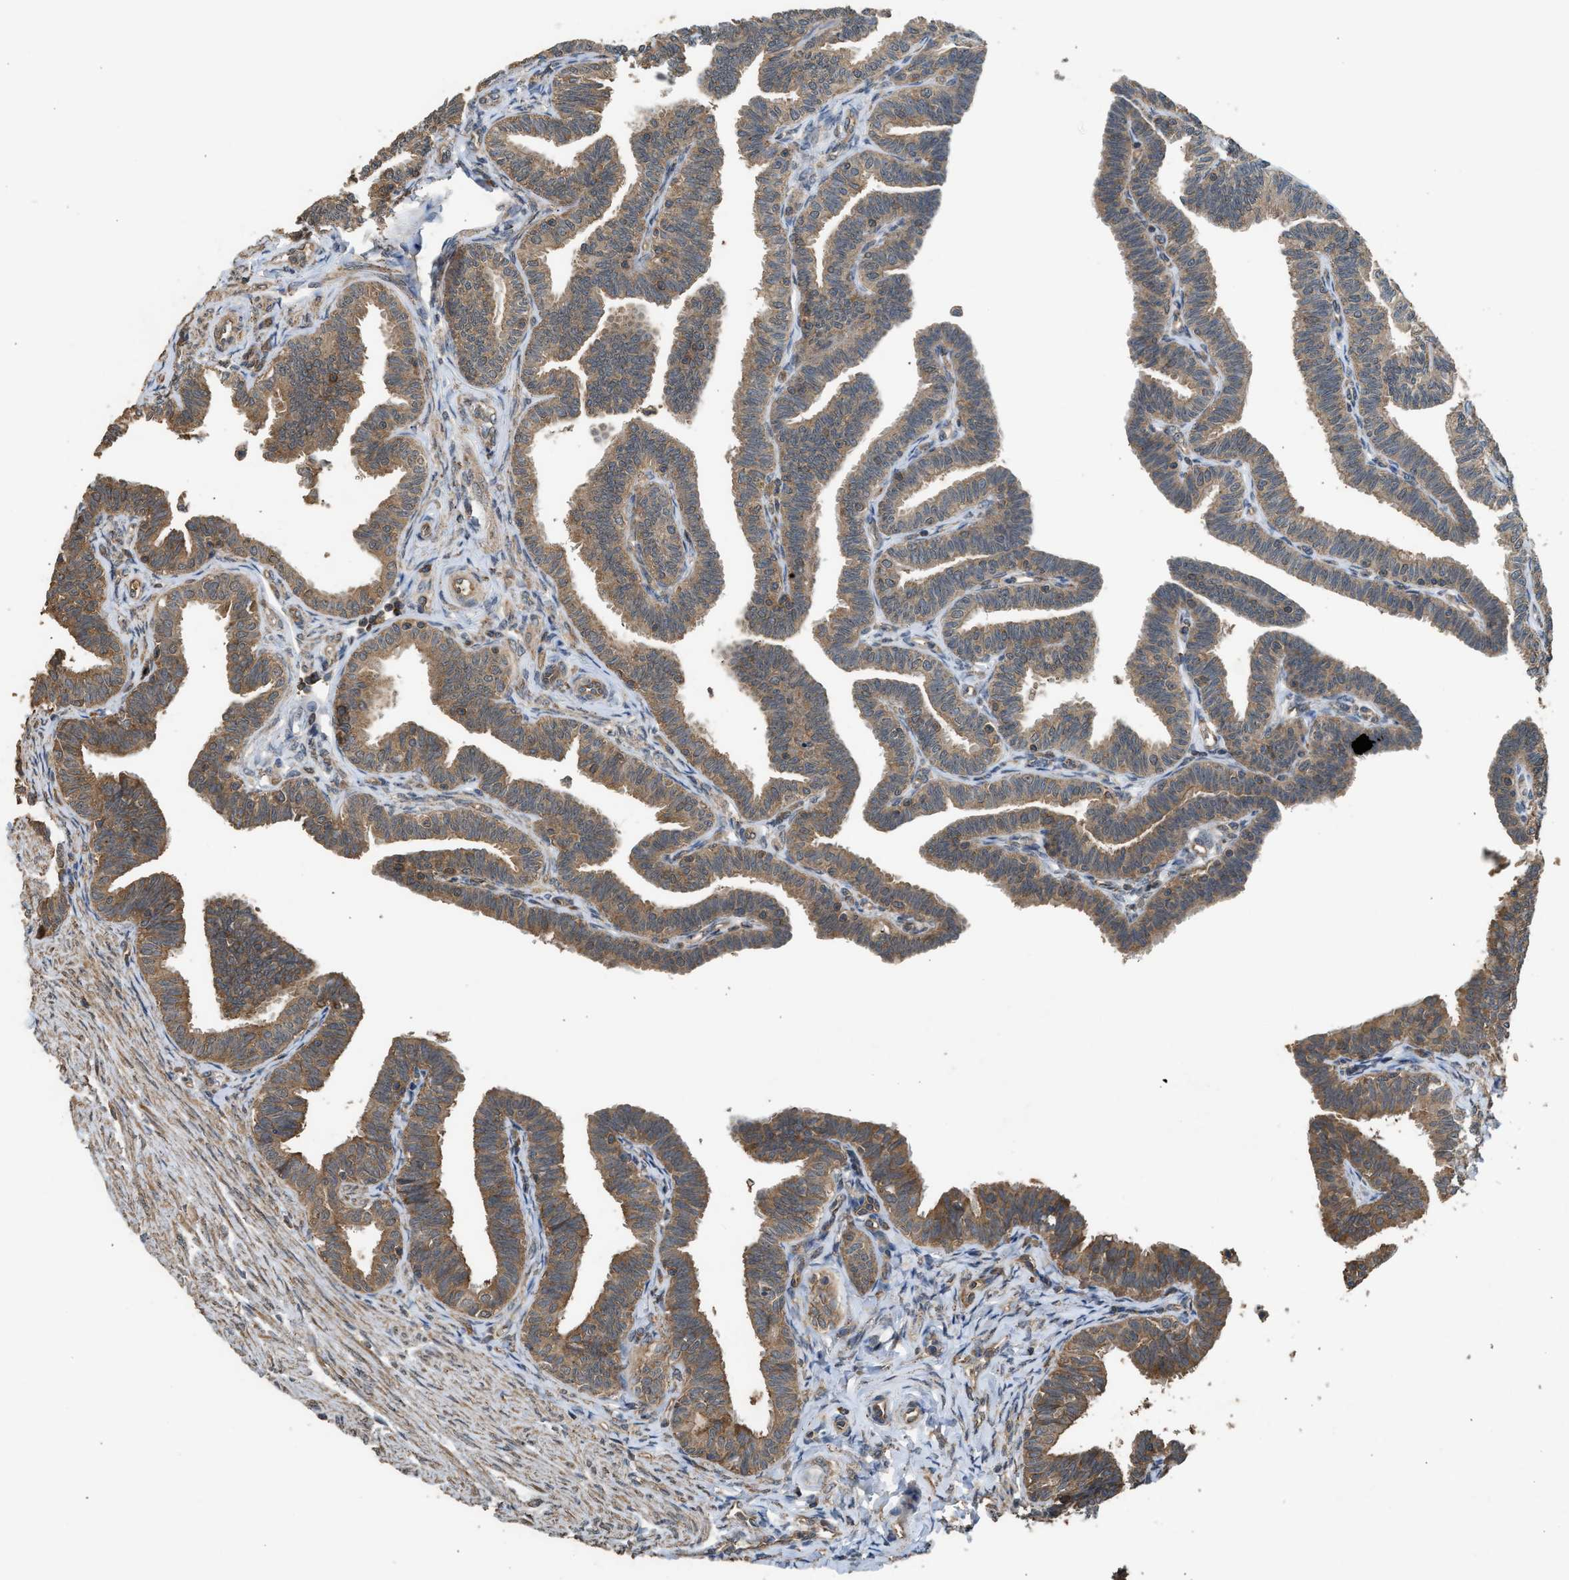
{"staining": {"intensity": "moderate", "quantity": ">75%", "location": "cytoplasmic/membranous"}, "tissue": "fallopian tube", "cell_type": "Glandular cells", "image_type": "normal", "snomed": [{"axis": "morphology", "description": "Normal tissue, NOS"}, {"axis": "topography", "description": "Fallopian tube"}, {"axis": "topography", "description": "Ovary"}], "caption": "Protein staining of unremarkable fallopian tube exhibits moderate cytoplasmic/membranous positivity in approximately >75% of glandular cells.", "gene": "HIP1R", "patient": {"sex": "female", "age": 23}}